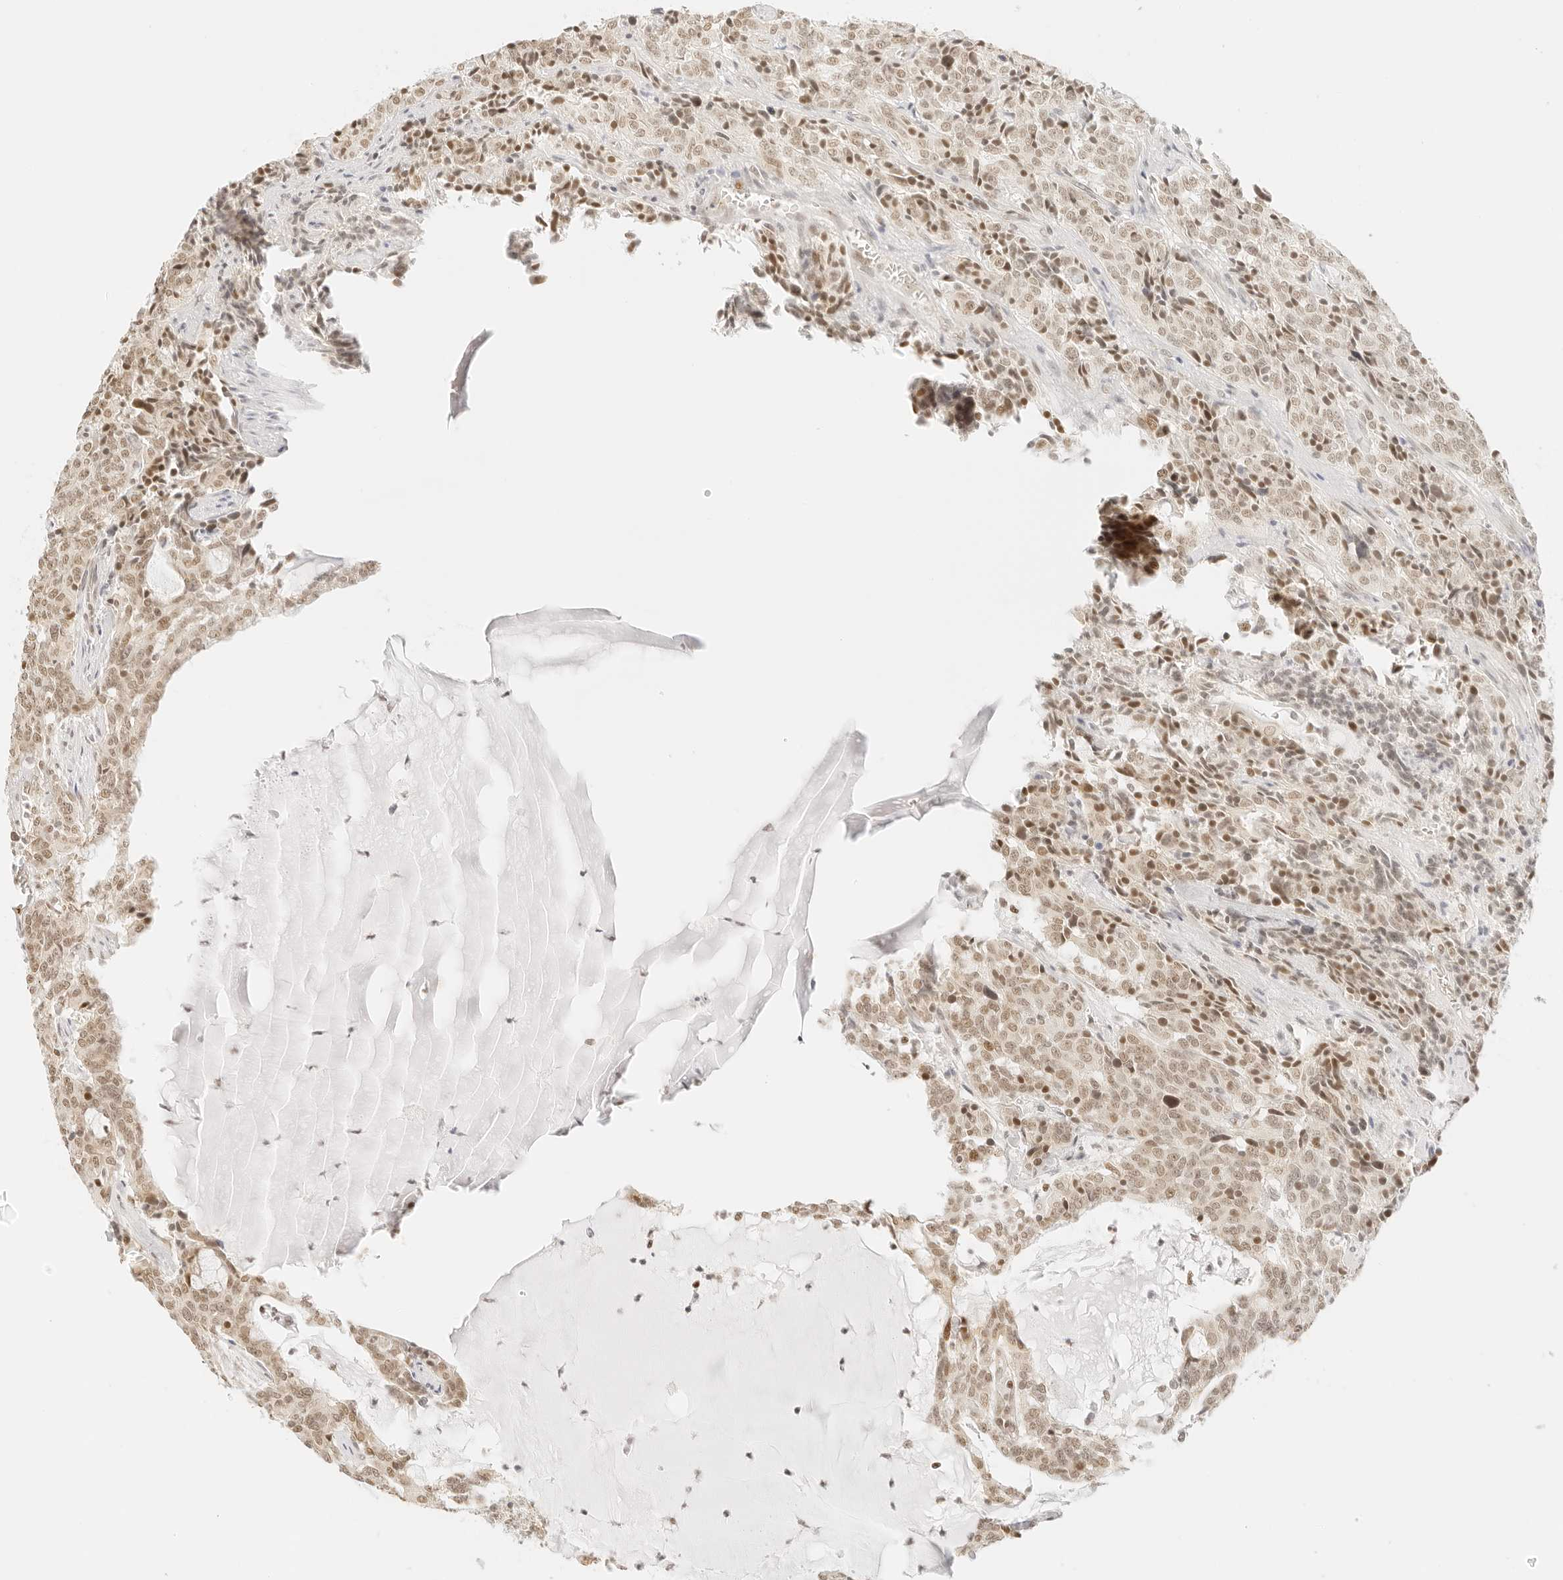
{"staining": {"intensity": "weak", "quantity": ">75%", "location": "nuclear"}, "tissue": "carcinoid", "cell_type": "Tumor cells", "image_type": "cancer", "snomed": [{"axis": "morphology", "description": "Carcinoid, malignant, NOS"}, {"axis": "topography", "description": "Lung"}], "caption": "High-magnification brightfield microscopy of carcinoid stained with DAB (3,3'-diaminobenzidine) (brown) and counterstained with hematoxylin (blue). tumor cells exhibit weak nuclear expression is seen in about>75% of cells.", "gene": "GNAS", "patient": {"sex": "female", "age": 46}}